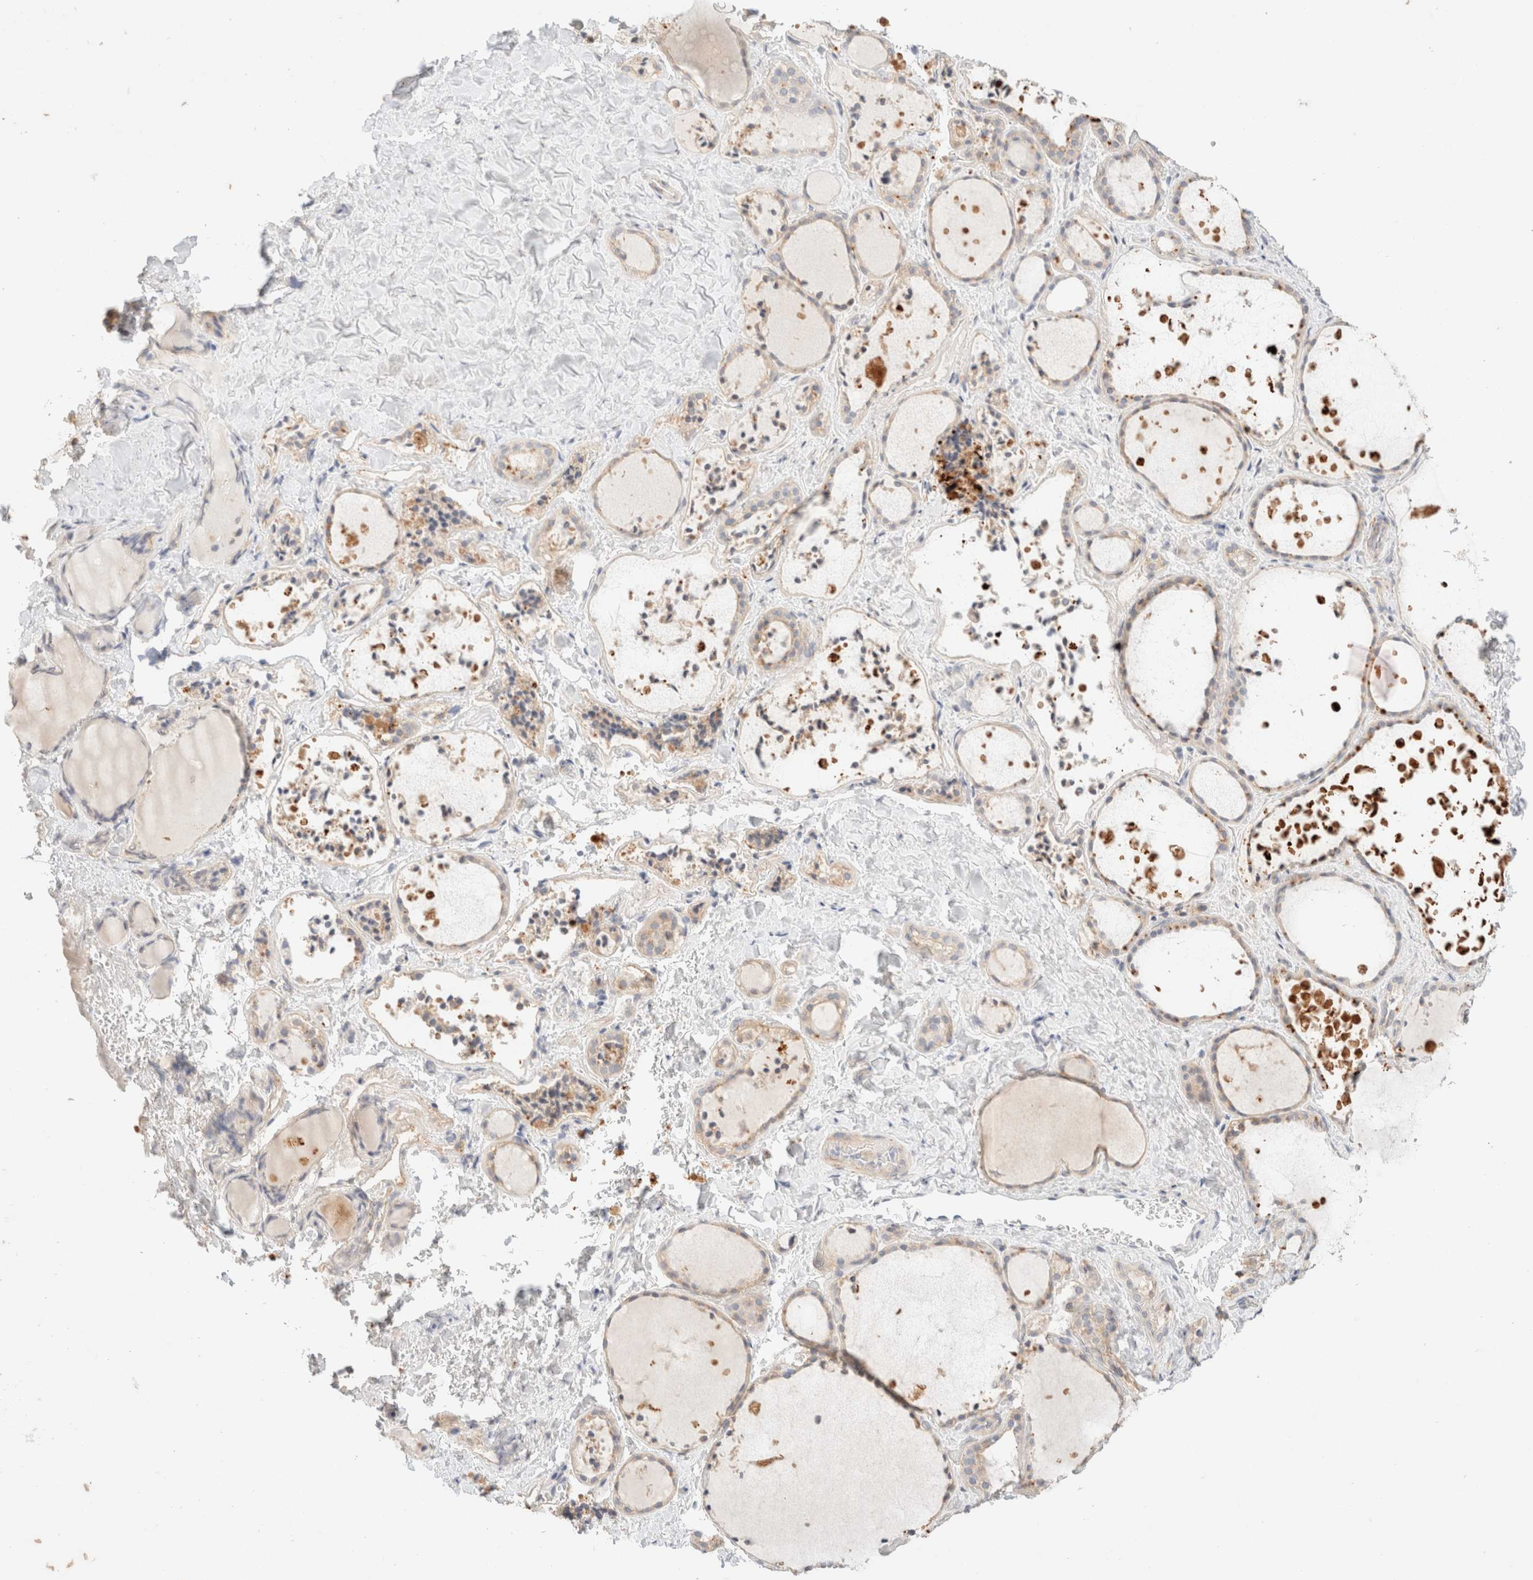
{"staining": {"intensity": "weak", "quantity": "<25%", "location": "cytoplasmic/membranous"}, "tissue": "thyroid gland", "cell_type": "Glandular cells", "image_type": "normal", "snomed": [{"axis": "morphology", "description": "Normal tissue, NOS"}, {"axis": "topography", "description": "Thyroid gland"}], "caption": "Glandular cells are negative for brown protein staining in normal thyroid gland. (Stains: DAB immunohistochemistry (IHC) with hematoxylin counter stain, Microscopy: brightfield microscopy at high magnification).", "gene": "SNTB1", "patient": {"sex": "female", "age": 44}}